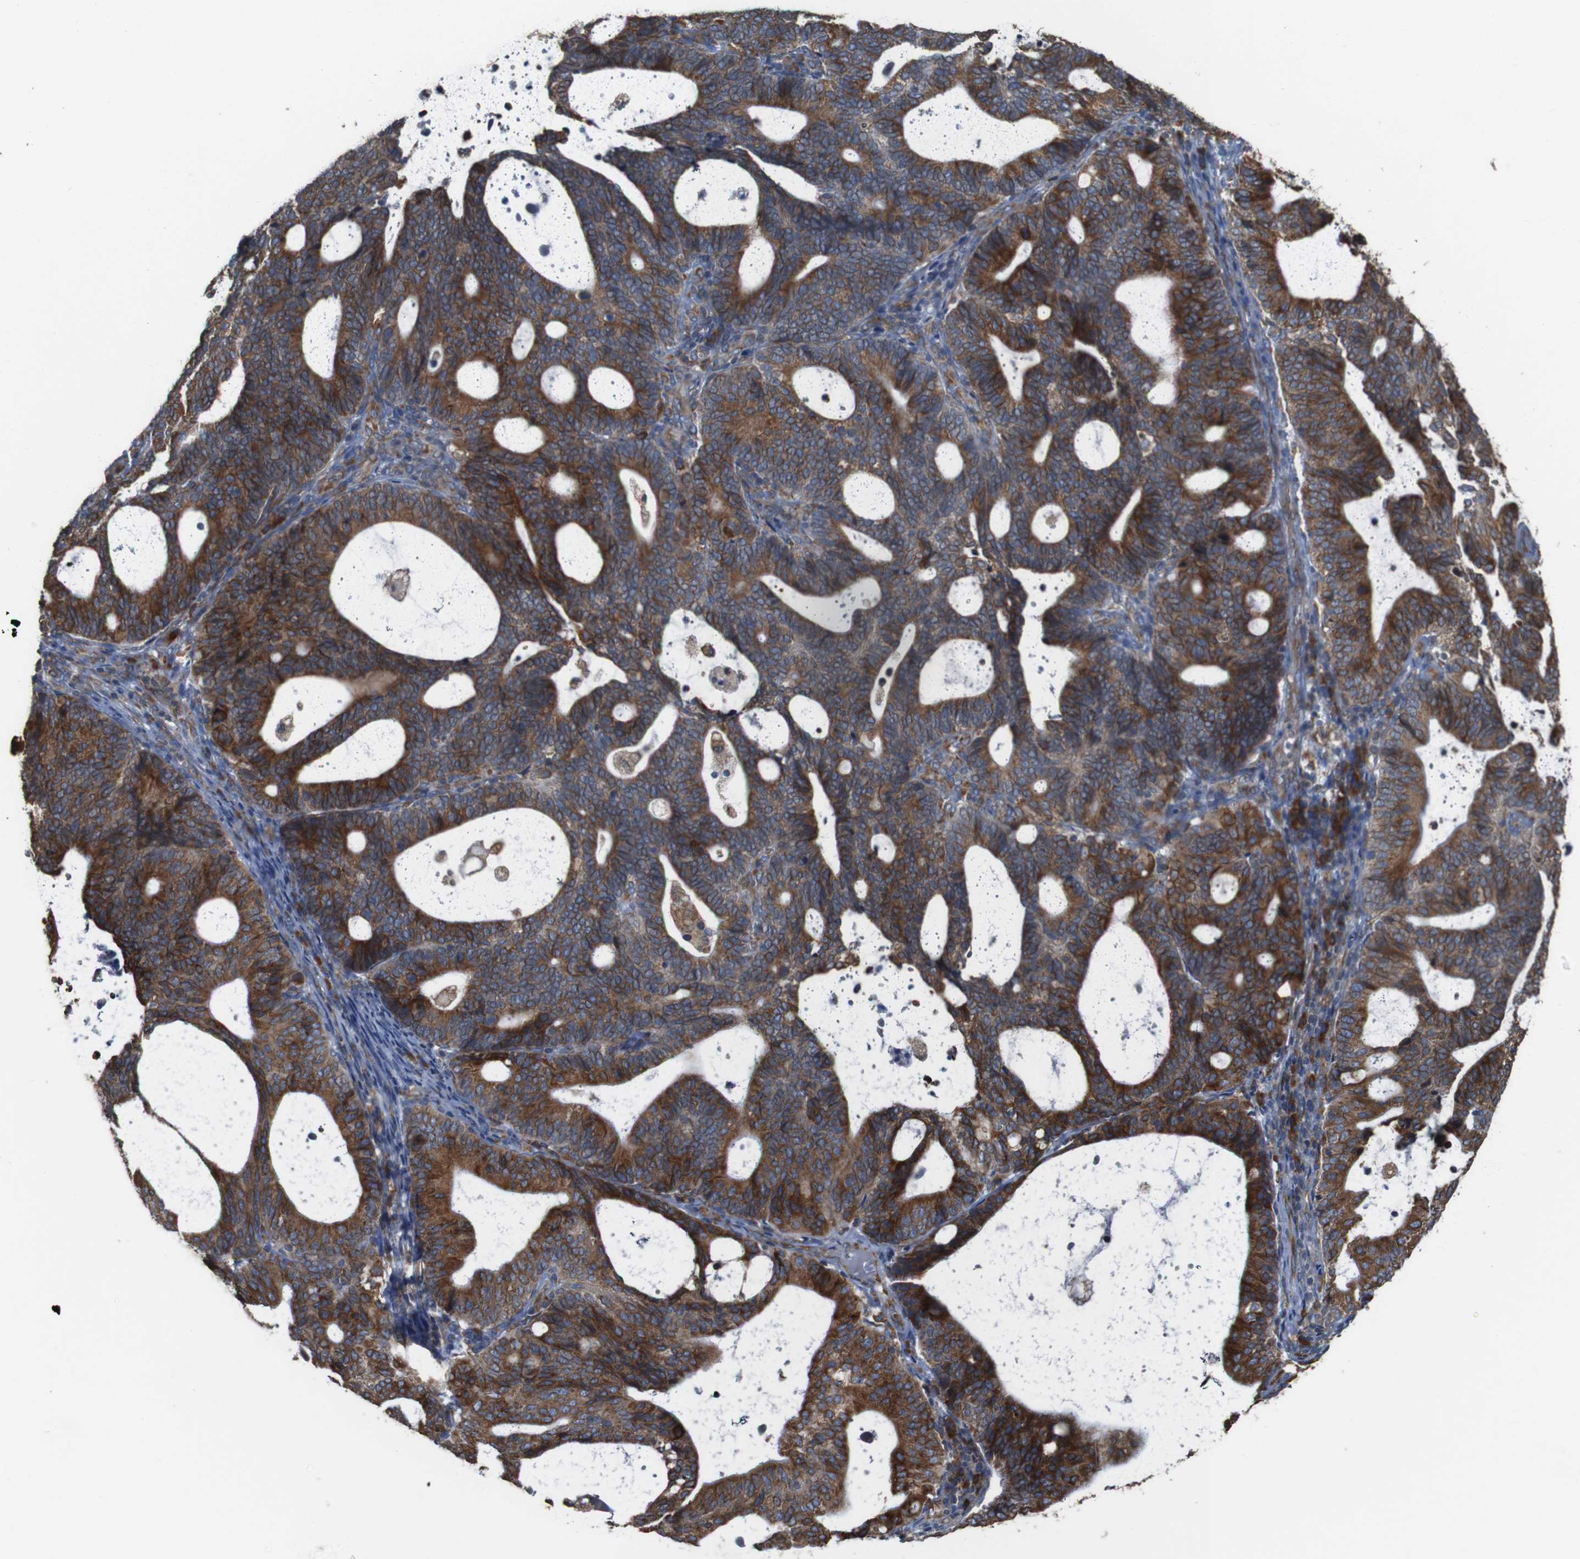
{"staining": {"intensity": "strong", "quantity": "25%-75%", "location": "cytoplasmic/membranous"}, "tissue": "endometrial cancer", "cell_type": "Tumor cells", "image_type": "cancer", "snomed": [{"axis": "morphology", "description": "Adenocarcinoma, NOS"}, {"axis": "topography", "description": "Uterus"}], "caption": "Tumor cells demonstrate high levels of strong cytoplasmic/membranous staining in about 25%-75% of cells in human adenocarcinoma (endometrial).", "gene": "UGGT1", "patient": {"sex": "female", "age": 83}}